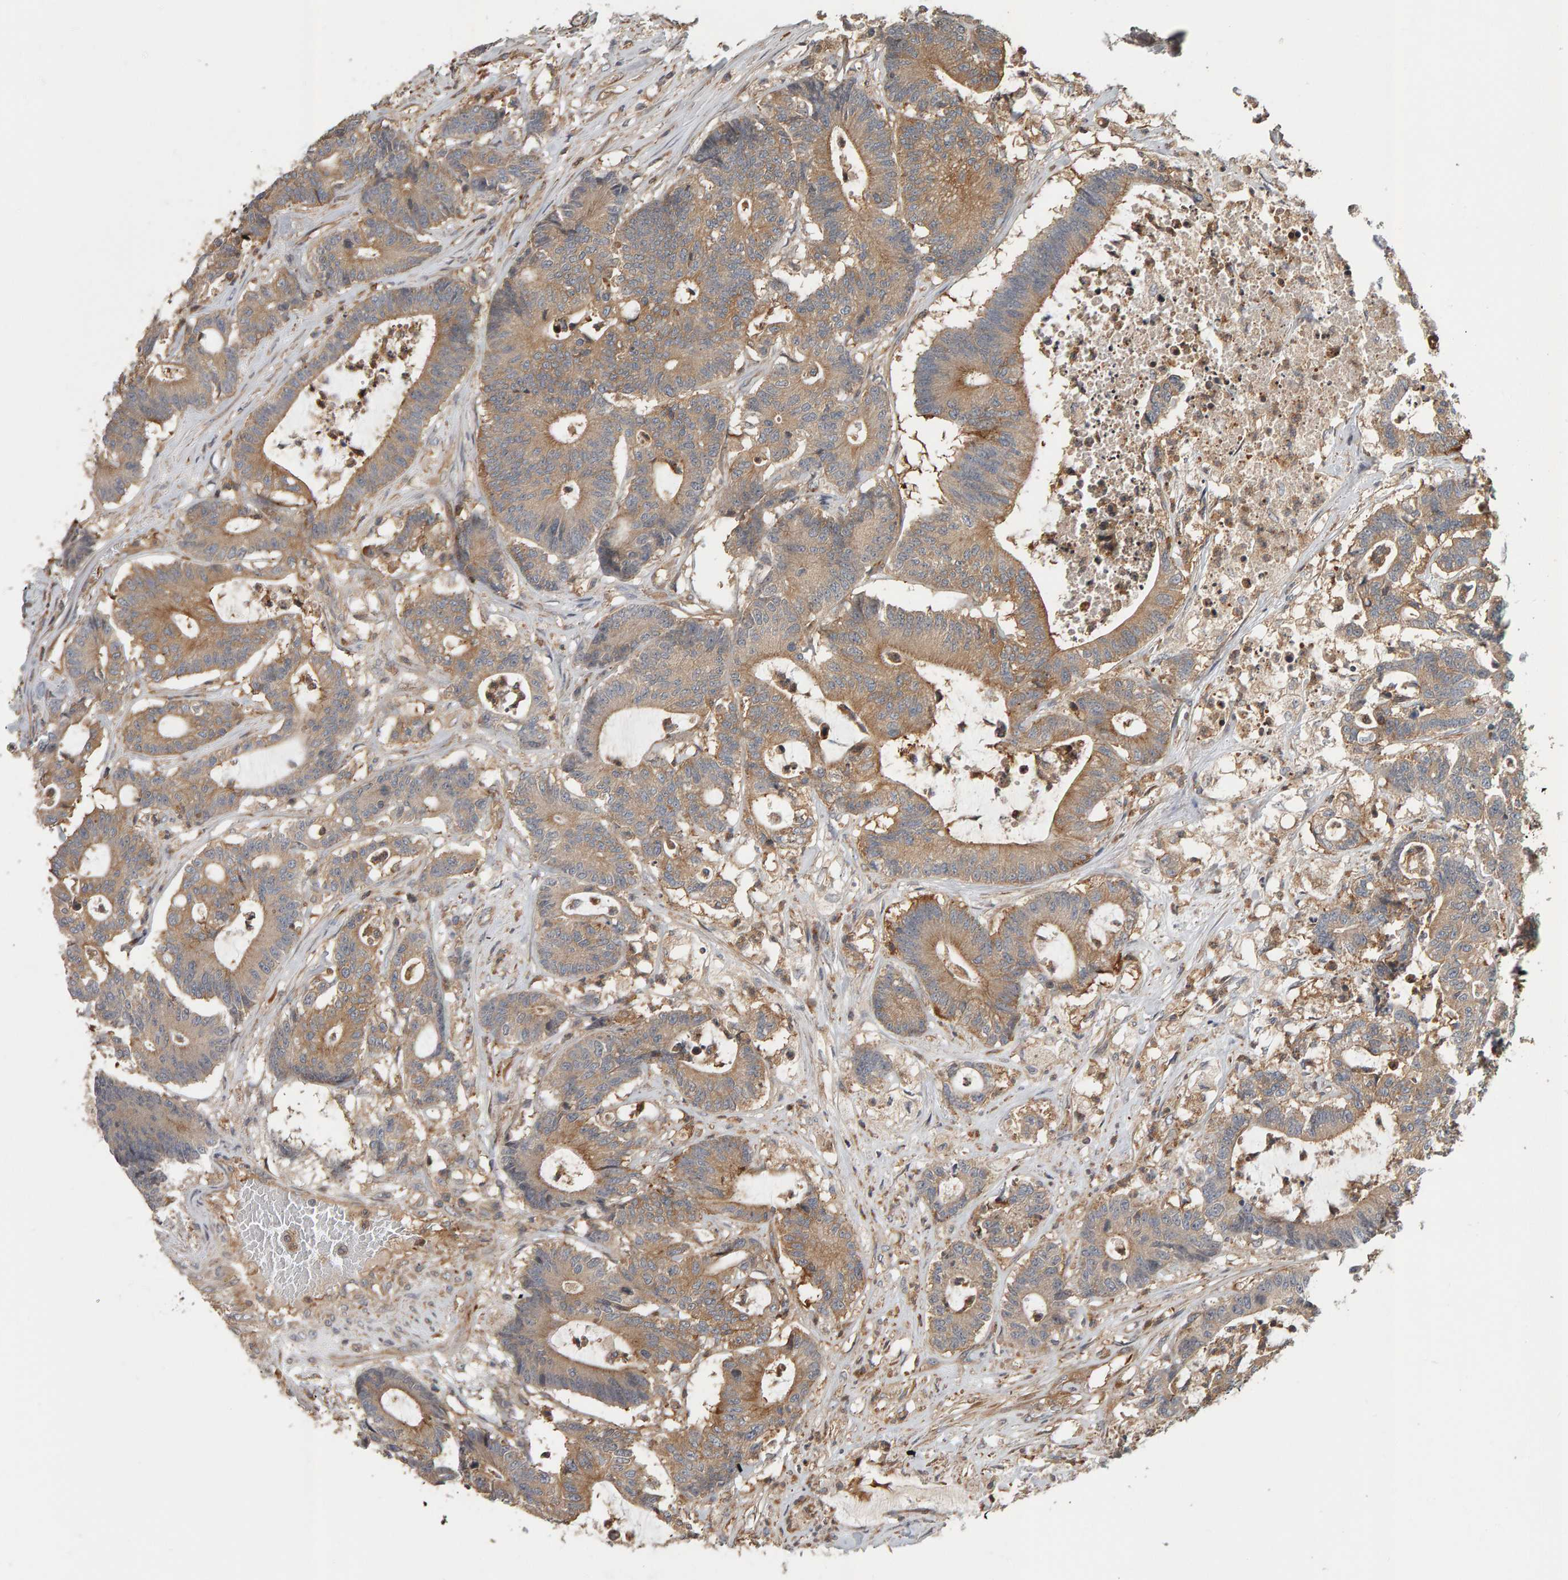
{"staining": {"intensity": "moderate", "quantity": ">75%", "location": "cytoplasmic/membranous"}, "tissue": "colorectal cancer", "cell_type": "Tumor cells", "image_type": "cancer", "snomed": [{"axis": "morphology", "description": "Adenocarcinoma, NOS"}, {"axis": "topography", "description": "Colon"}], "caption": "Colorectal adenocarcinoma stained with IHC shows moderate cytoplasmic/membranous positivity in about >75% of tumor cells.", "gene": "C9orf72", "patient": {"sex": "female", "age": 84}}